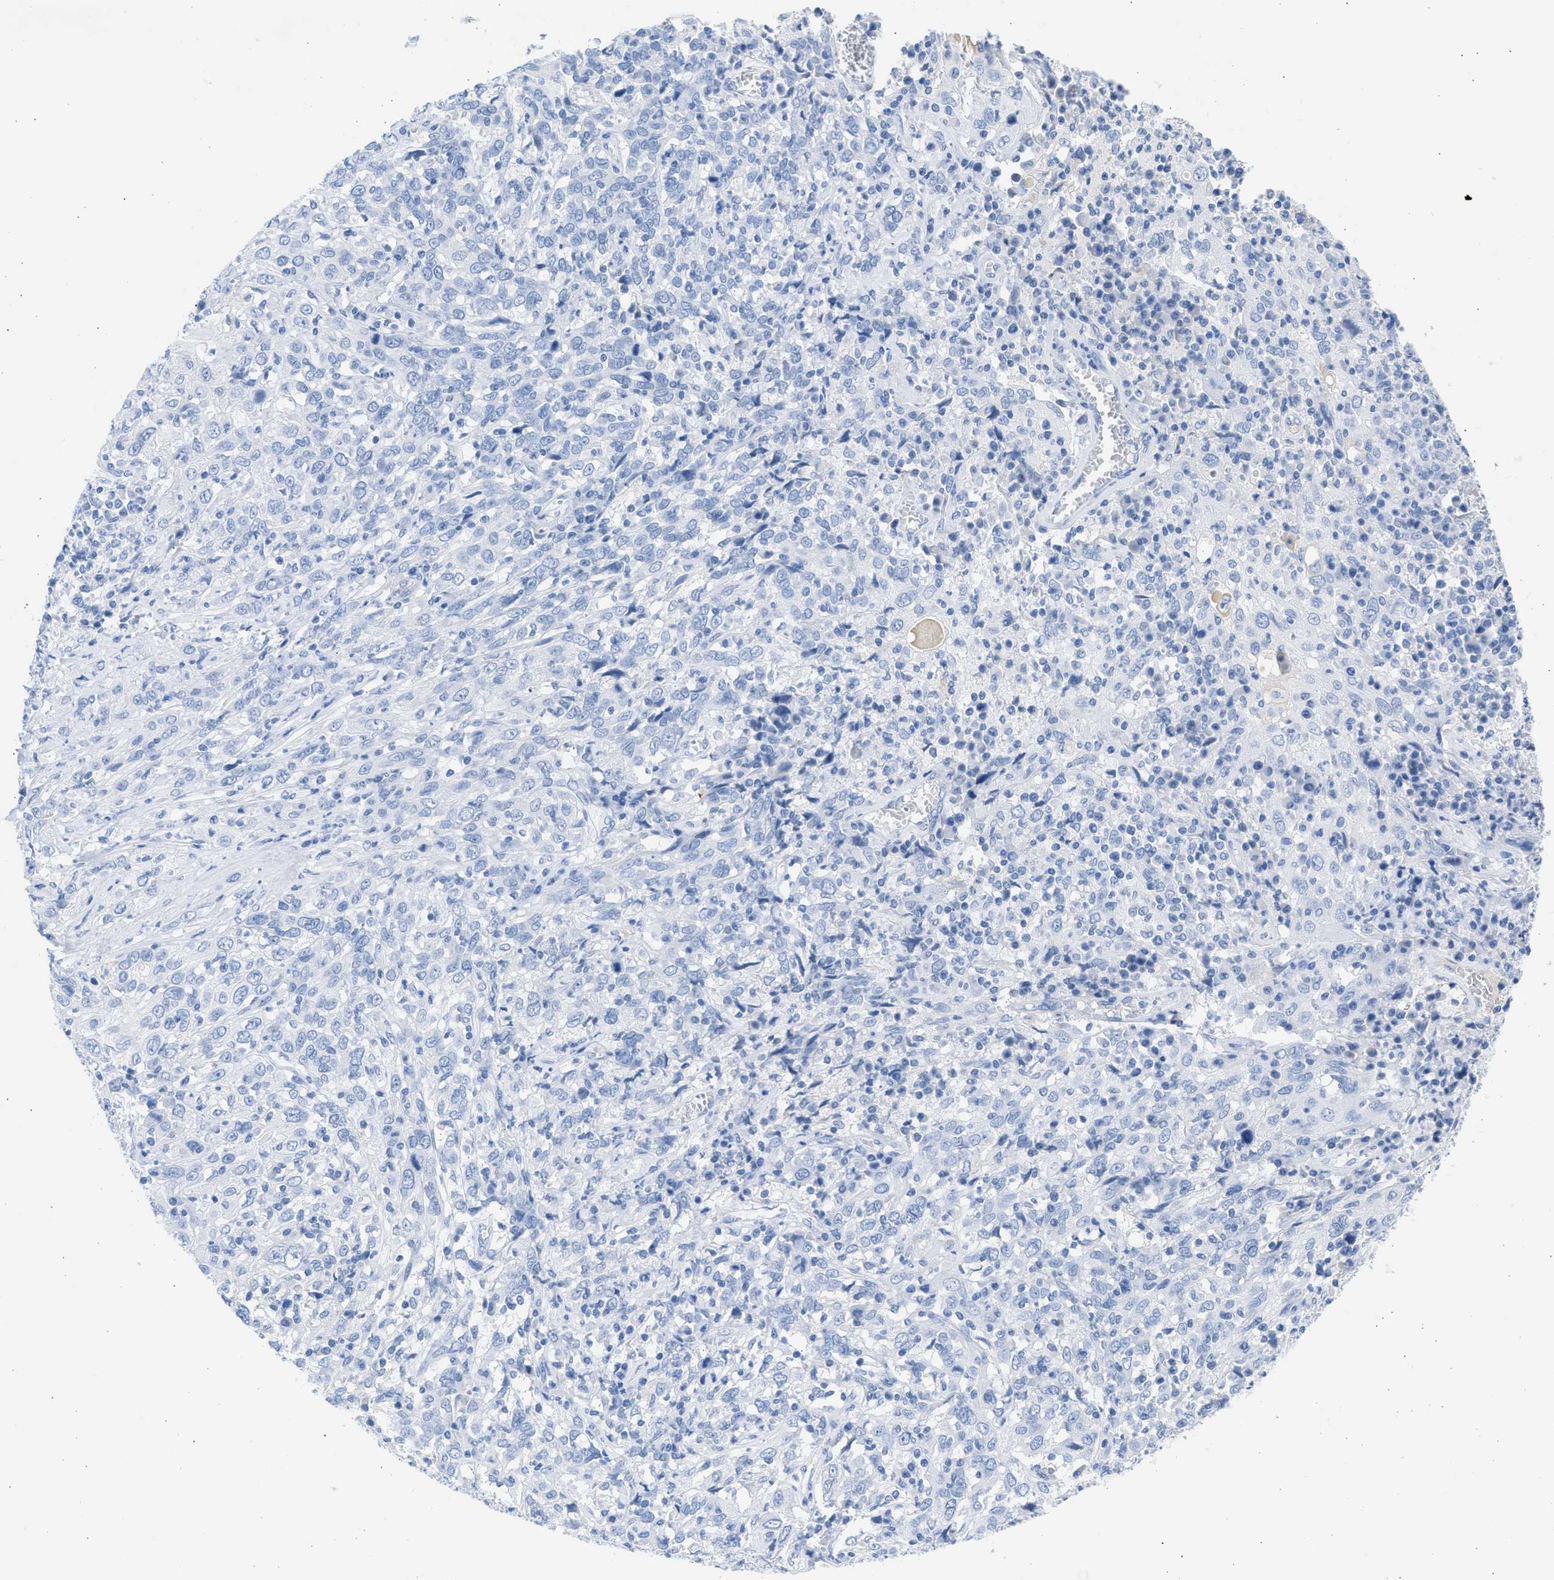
{"staining": {"intensity": "negative", "quantity": "none", "location": "none"}, "tissue": "cervical cancer", "cell_type": "Tumor cells", "image_type": "cancer", "snomed": [{"axis": "morphology", "description": "Squamous cell carcinoma, NOS"}, {"axis": "topography", "description": "Cervix"}], "caption": "Human cervical squamous cell carcinoma stained for a protein using immunohistochemistry (IHC) exhibits no staining in tumor cells.", "gene": "SPATA3", "patient": {"sex": "female", "age": 46}}